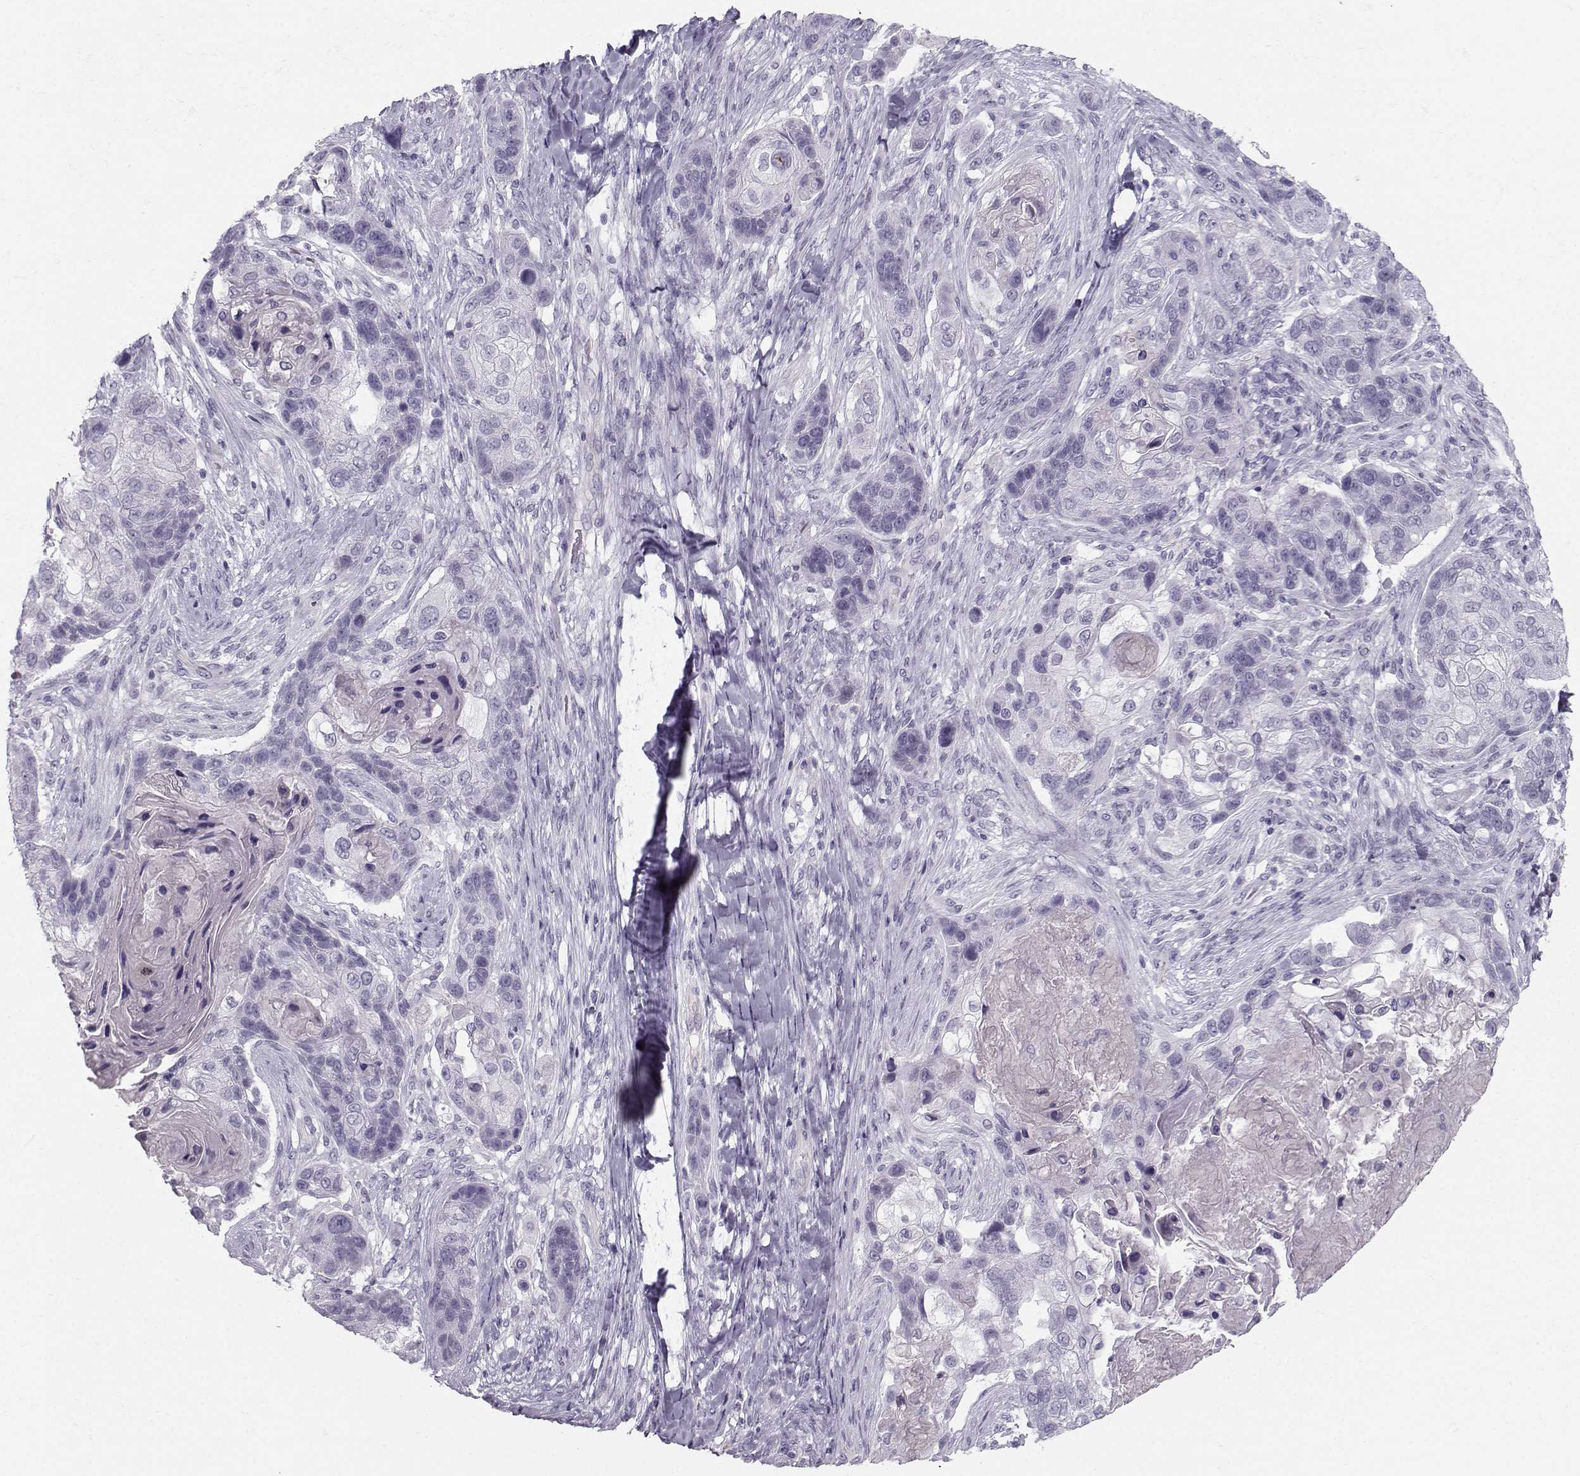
{"staining": {"intensity": "negative", "quantity": "none", "location": "none"}, "tissue": "lung cancer", "cell_type": "Tumor cells", "image_type": "cancer", "snomed": [{"axis": "morphology", "description": "Squamous cell carcinoma, NOS"}, {"axis": "topography", "description": "Lung"}], "caption": "Photomicrograph shows no significant protein positivity in tumor cells of squamous cell carcinoma (lung).", "gene": "CASR", "patient": {"sex": "male", "age": 69}}